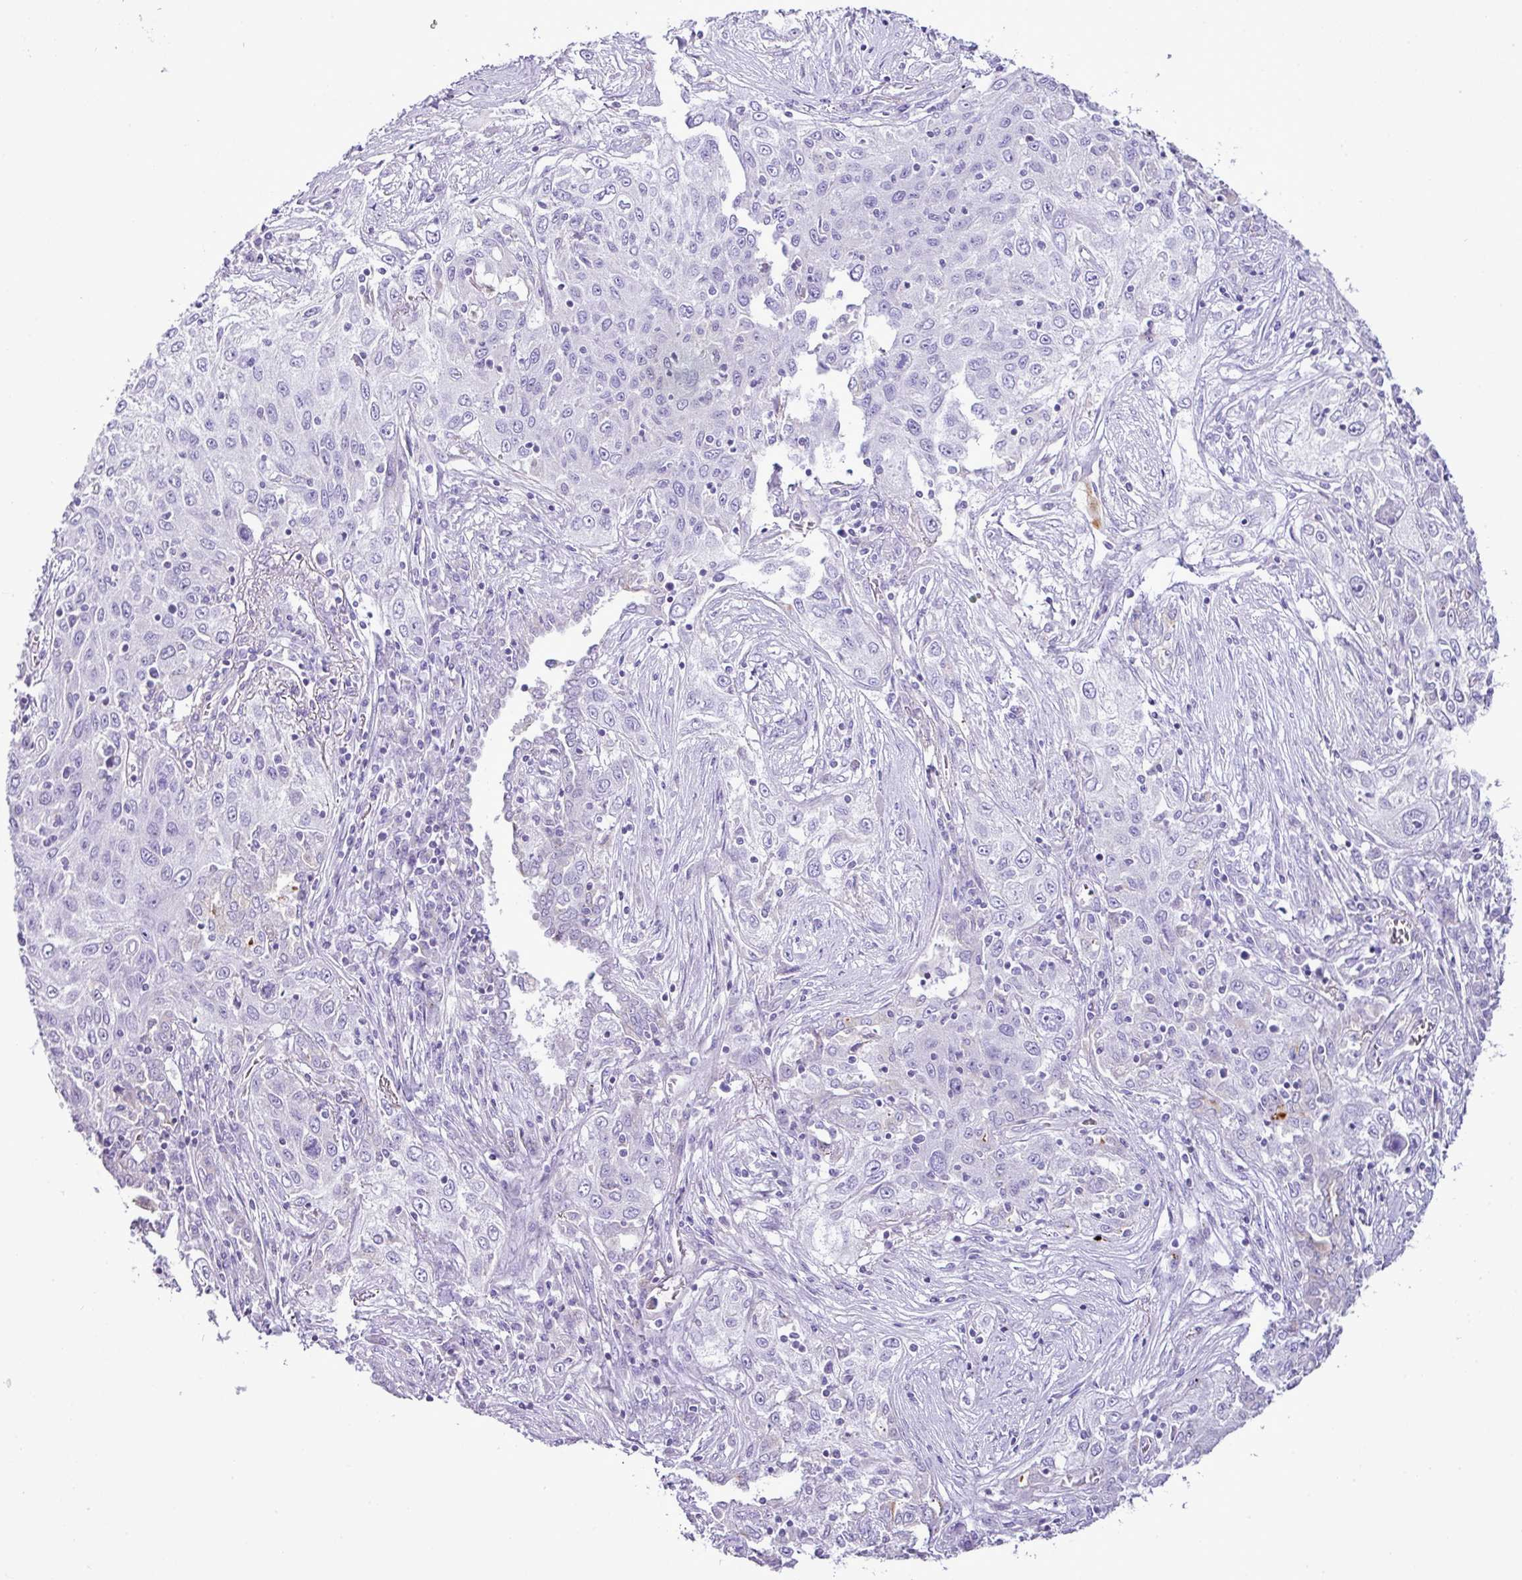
{"staining": {"intensity": "negative", "quantity": "none", "location": "none"}, "tissue": "lung cancer", "cell_type": "Tumor cells", "image_type": "cancer", "snomed": [{"axis": "morphology", "description": "Squamous cell carcinoma, NOS"}, {"axis": "topography", "description": "Lung"}], "caption": "Immunohistochemistry of human lung cancer displays no expression in tumor cells. (DAB (3,3'-diaminobenzidine) immunohistochemistry visualized using brightfield microscopy, high magnification).", "gene": "PGAP4", "patient": {"sex": "female", "age": 69}}